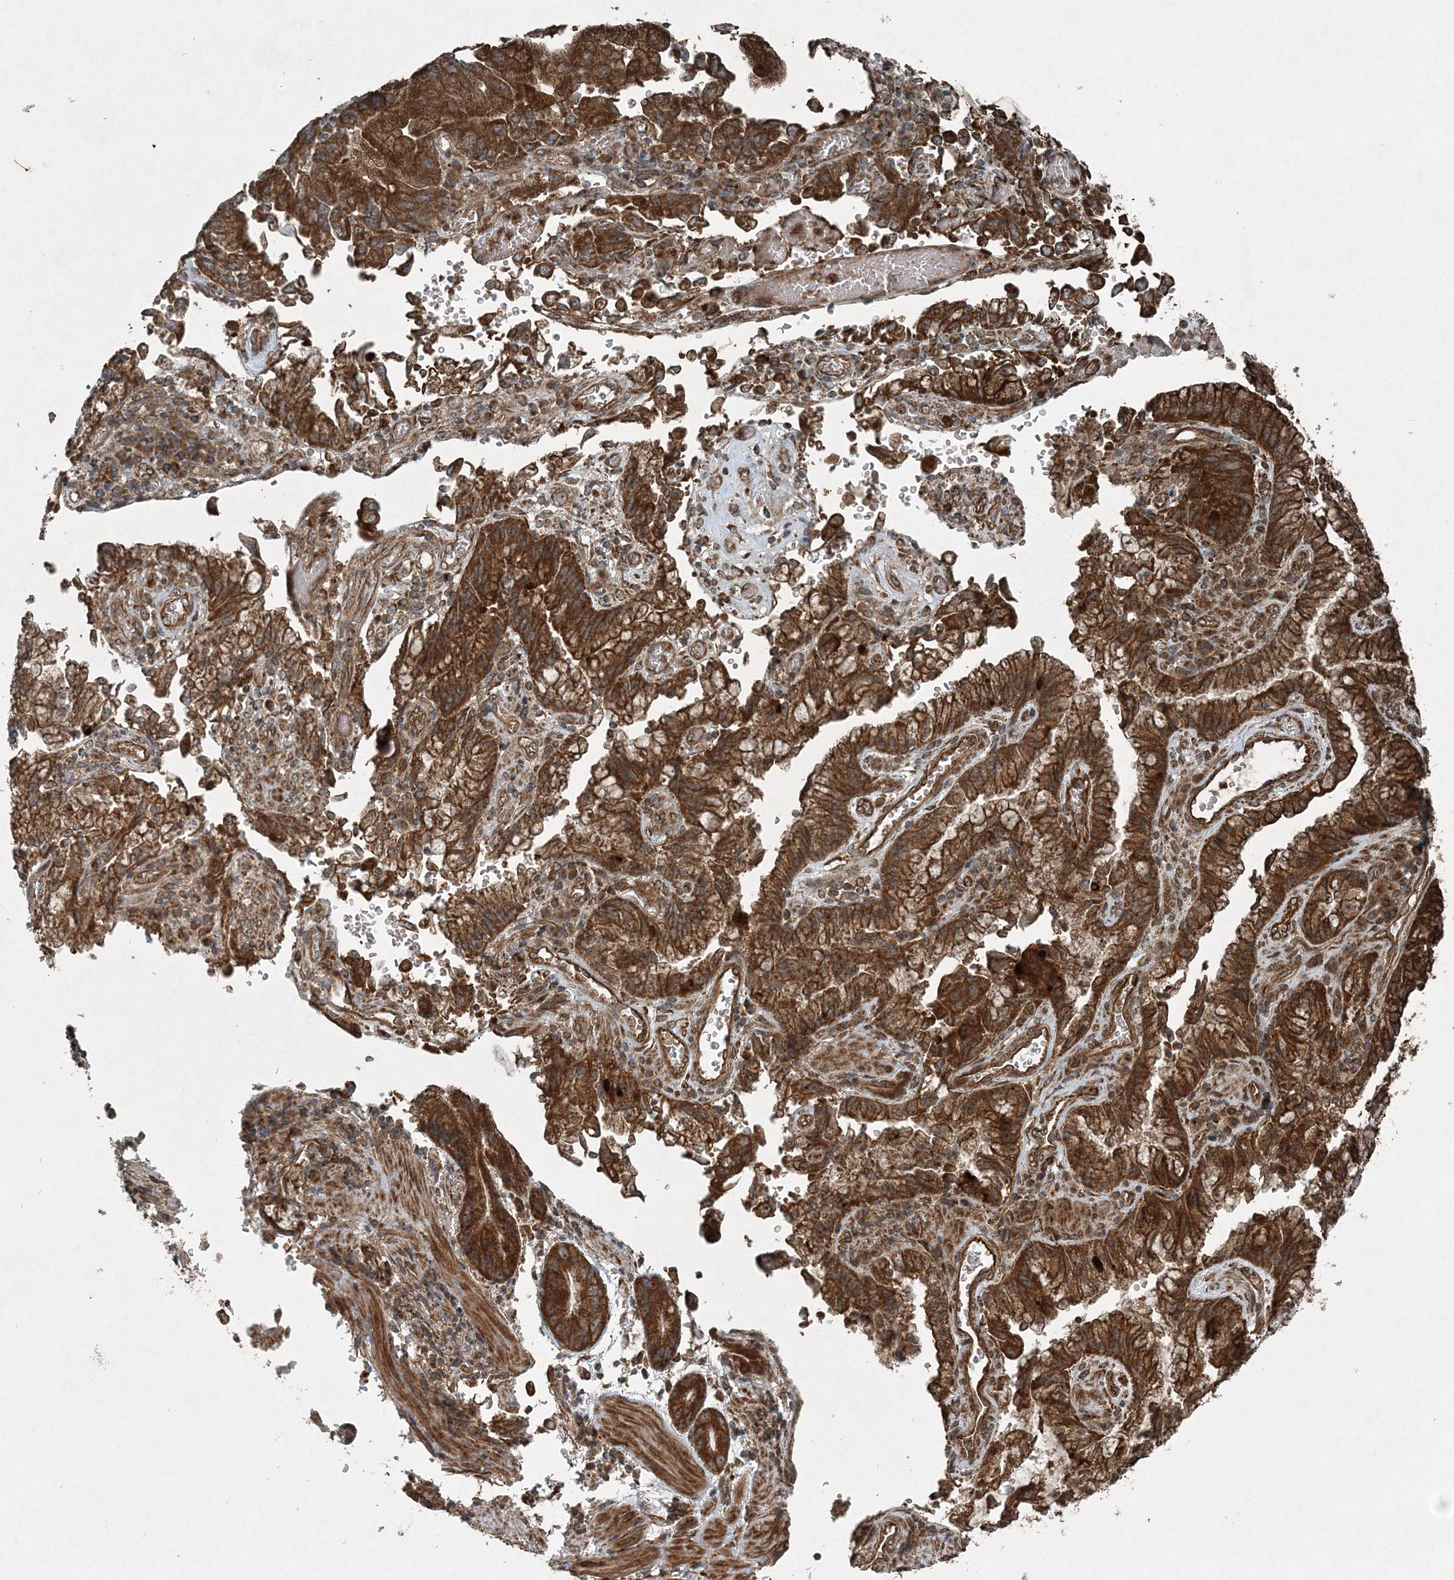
{"staining": {"intensity": "strong", "quantity": ">75%", "location": "cytoplasmic/membranous"}, "tissue": "stomach cancer", "cell_type": "Tumor cells", "image_type": "cancer", "snomed": [{"axis": "morphology", "description": "Adenocarcinoma, NOS"}, {"axis": "topography", "description": "Stomach"}], "caption": "The image demonstrates staining of stomach cancer, revealing strong cytoplasmic/membranous protein positivity (brown color) within tumor cells. (Brightfield microscopy of DAB IHC at high magnification).", "gene": "COPS7B", "patient": {"sex": "male", "age": 62}}